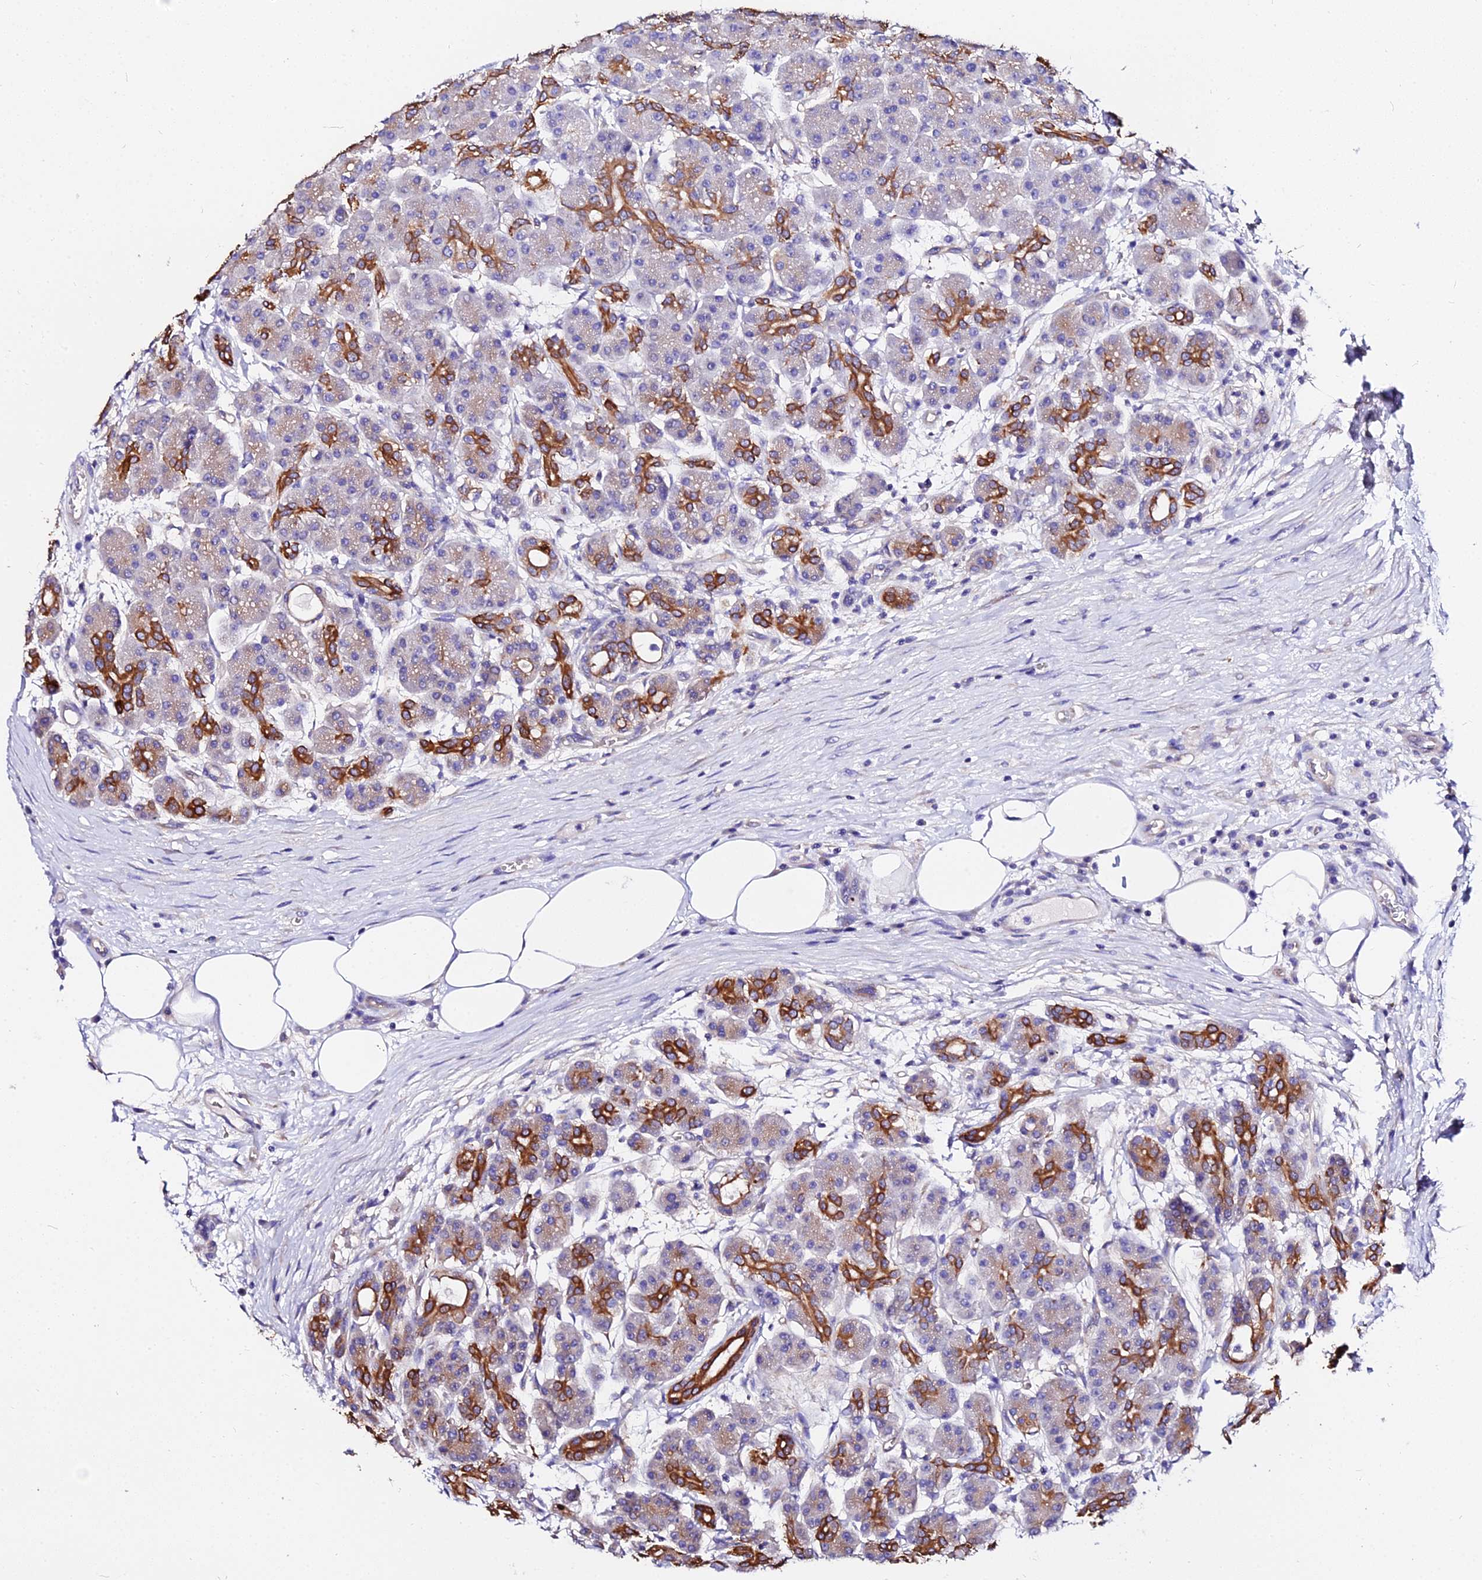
{"staining": {"intensity": "strong", "quantity": "<25%", "location": "cytoplasmic/membranous"}, "tissue": "pancreas", "cell_type": "Exocrine glandular cells", "image_type": "normal", "snomed": [{"axis": "morphology", "description": "Normal tissue, NOS"}, {"axis": "topography", "description": "Pancreas"}], "caption": "This histopathology image reveals IHC staining of benign pancreas, with medium strong cytoplasmic/membranous staining in about <25% of exocrine glandular cells.", "gene": "DAW1", "patient": {"sex": "male", "age": 63}}